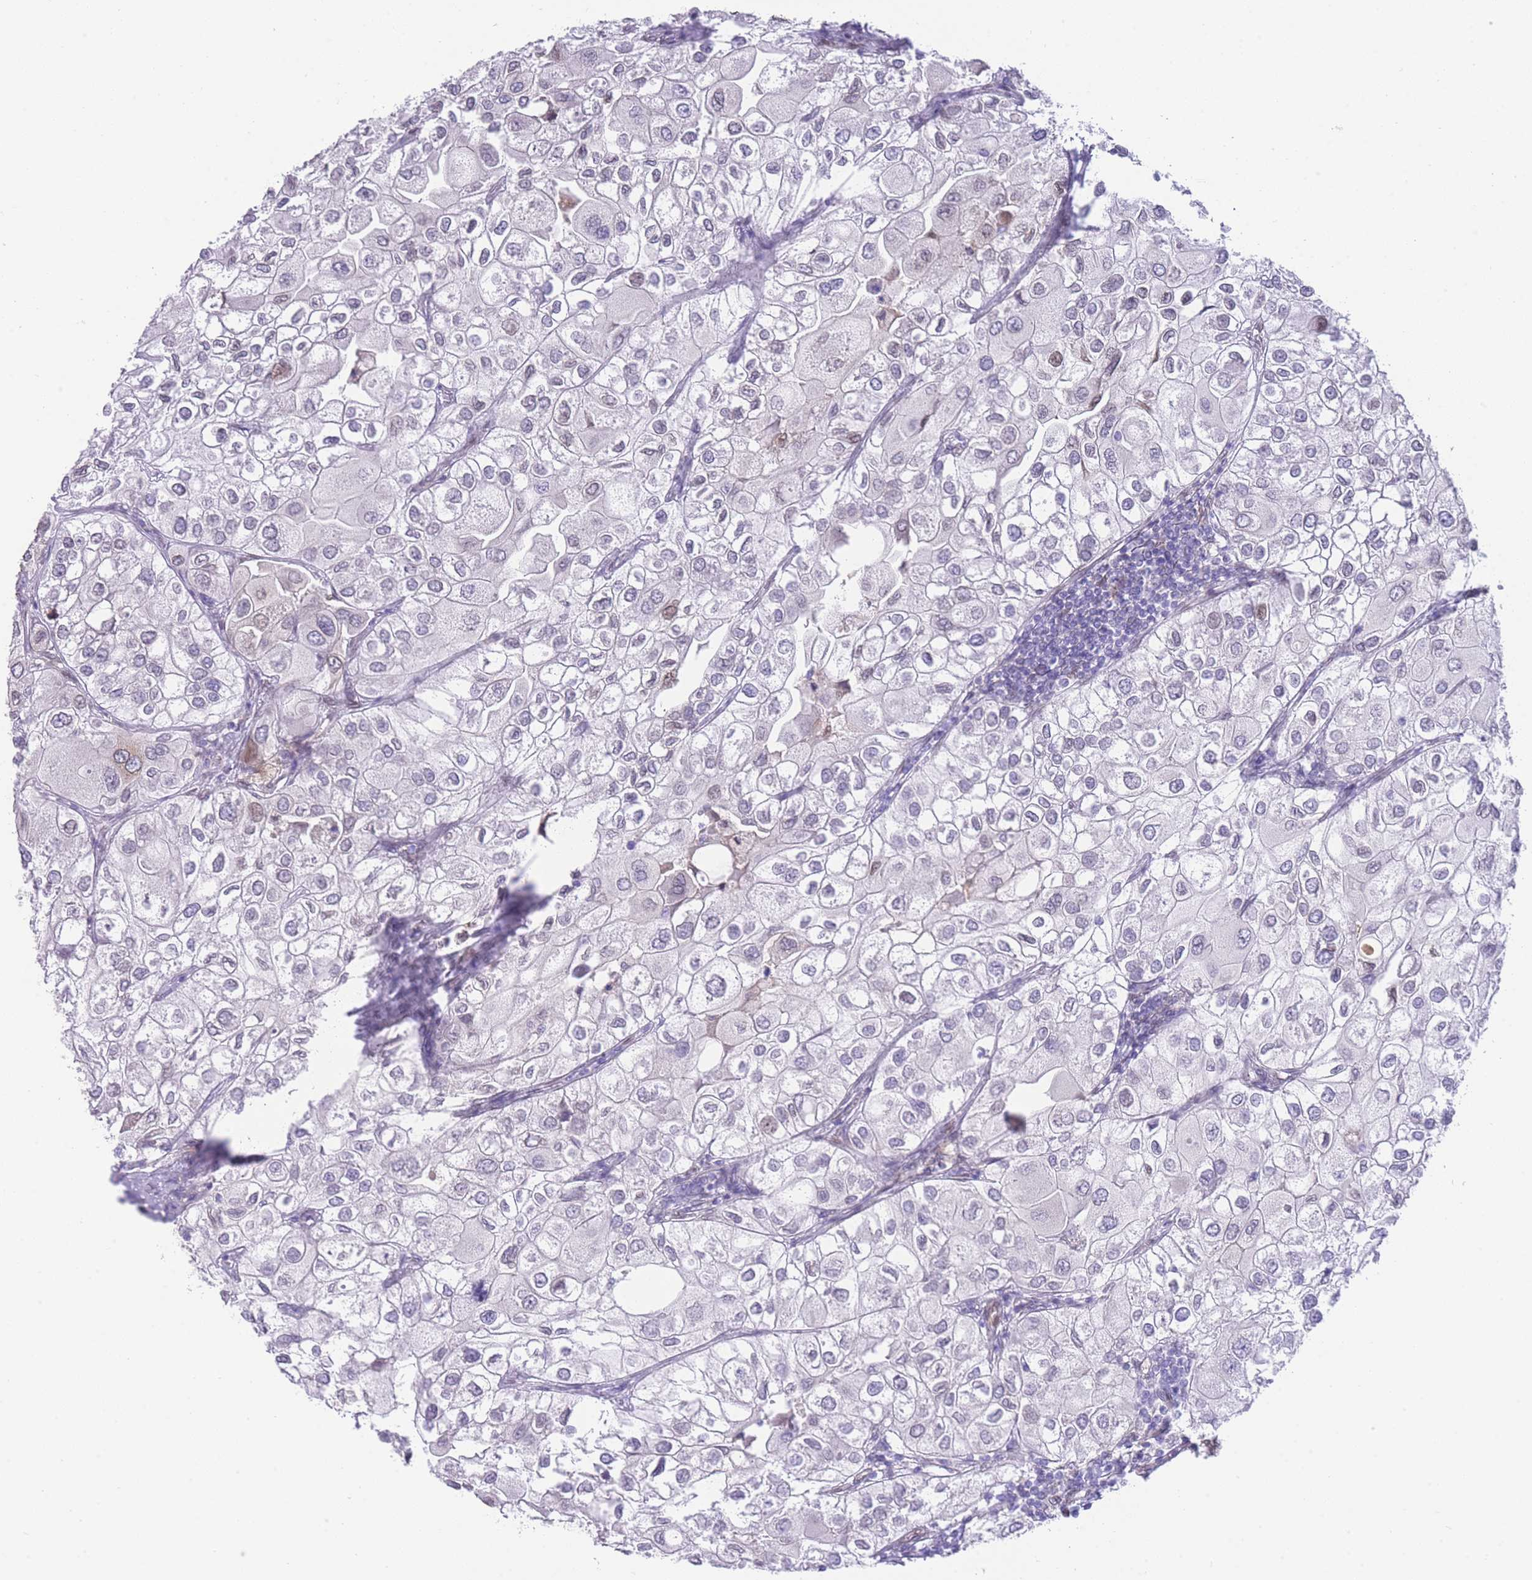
{"staining": {"intensity": "weak", "quantity": "<25%", "location": "nuclear"}, "tissue": "urothelial cancer", "cell_type": "Tumor cells", "image_type": "cancer", "snomed": [{"axis": "morphology", "description": "Urothelial carcinoma, High grade"}, {"axis": "topography", "description": "Urinary bladder"}], "caption": "High-grade urothelial carcinoma stained for a protein using immunohistochemistry exhibits no expression tumor cells.", "gene": "OR10AD1", "patient": {"sex": "male", "age": 64}}